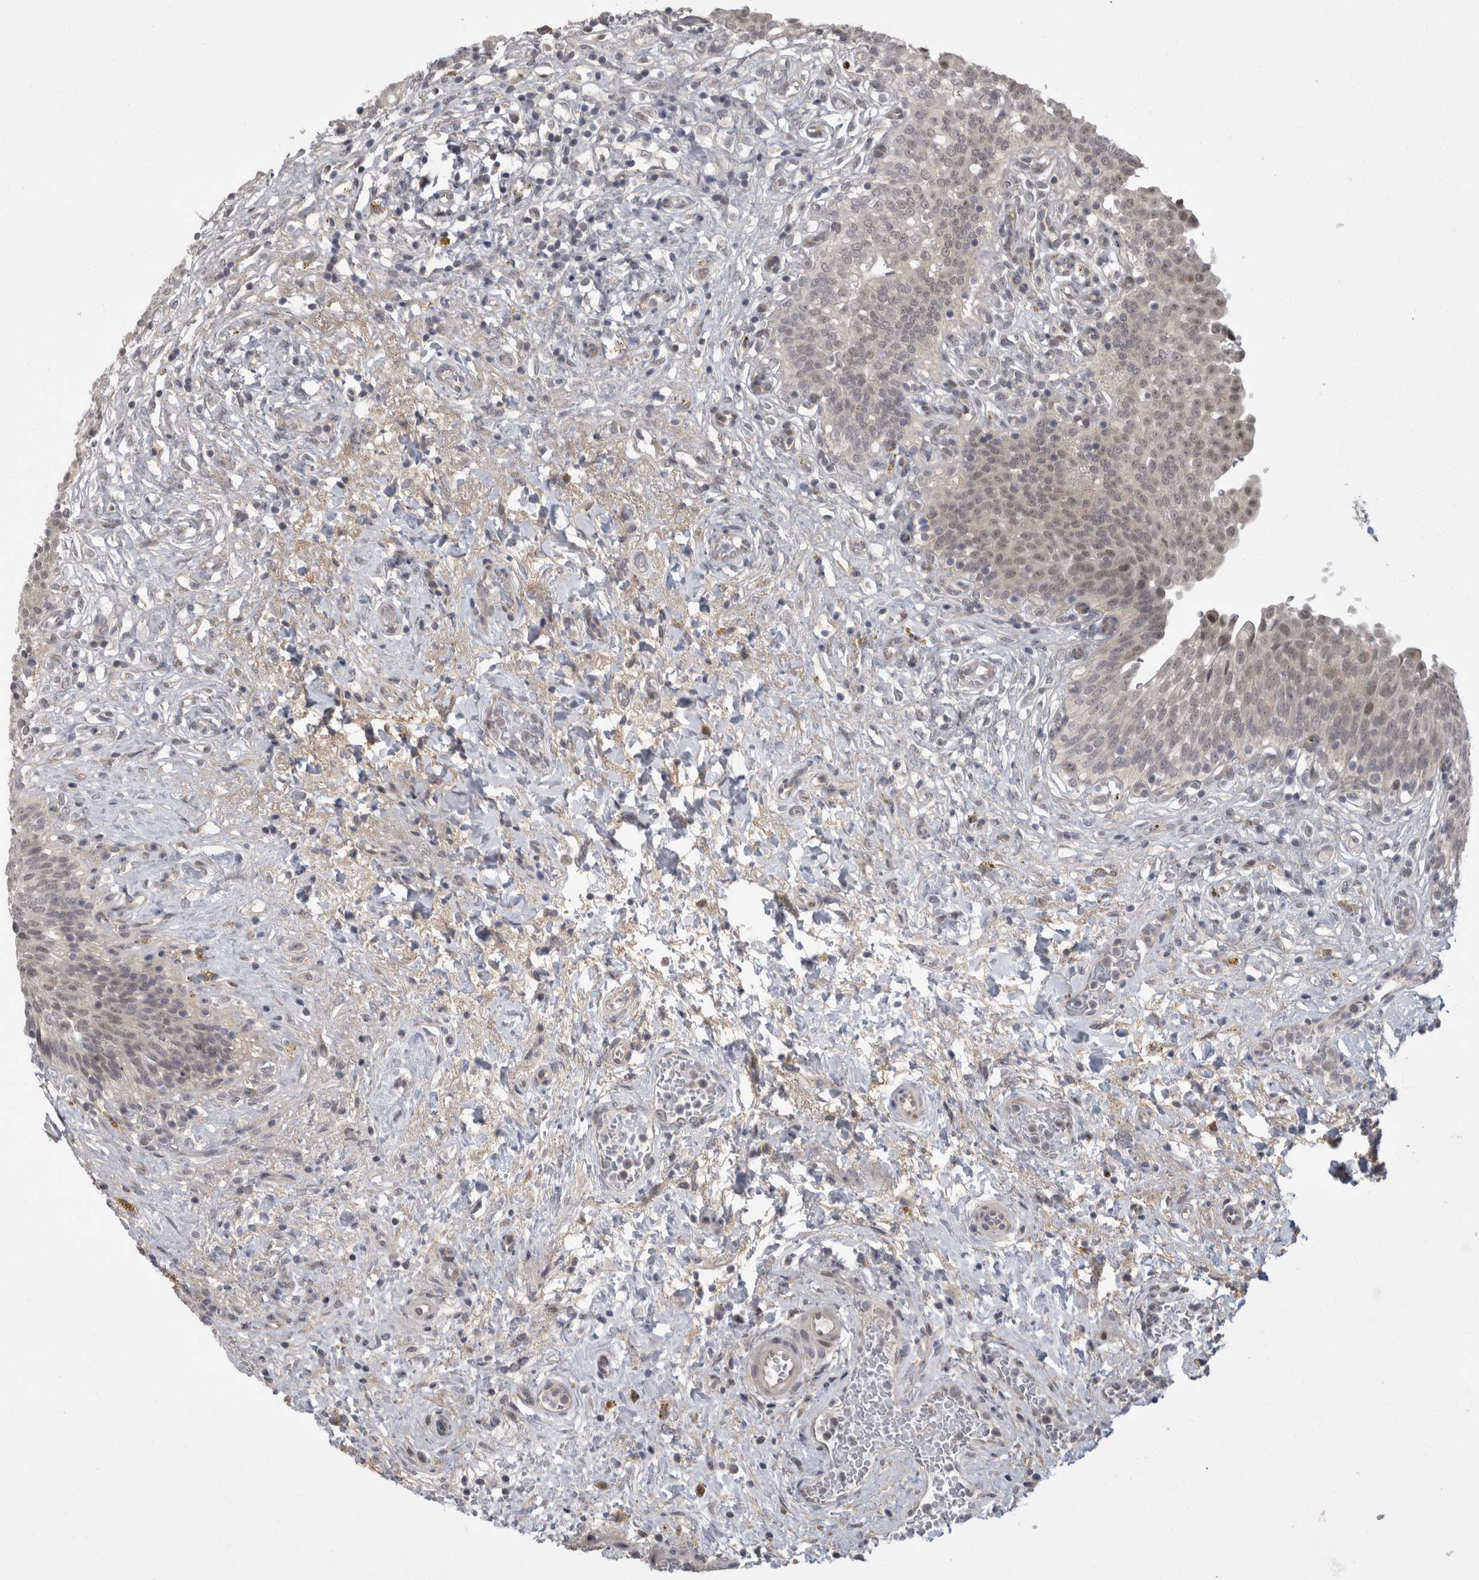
{"staining": {"intensity": "moderate", "quantity": "<25%", "location": "cytoplasmic/membranous,nuclear"}, "tissue": "urinary bladder", "cell_type": "Urothelial cells", "image_type": "normal", "snomed": [{"axis": "morphology", "description": "Urothelial carcinoma, High grade"}, {"axis": "topography", "description": "Urinary bladder"}], "caption": "The micrograph shows staining of normal urinary bladder, revealing moderate cytoplasmic/membranous,nuclear protein positivity (brown color) within urothelial cells.", "gene": "MTBP", "patient": {"sex": "male", "age": 46}}